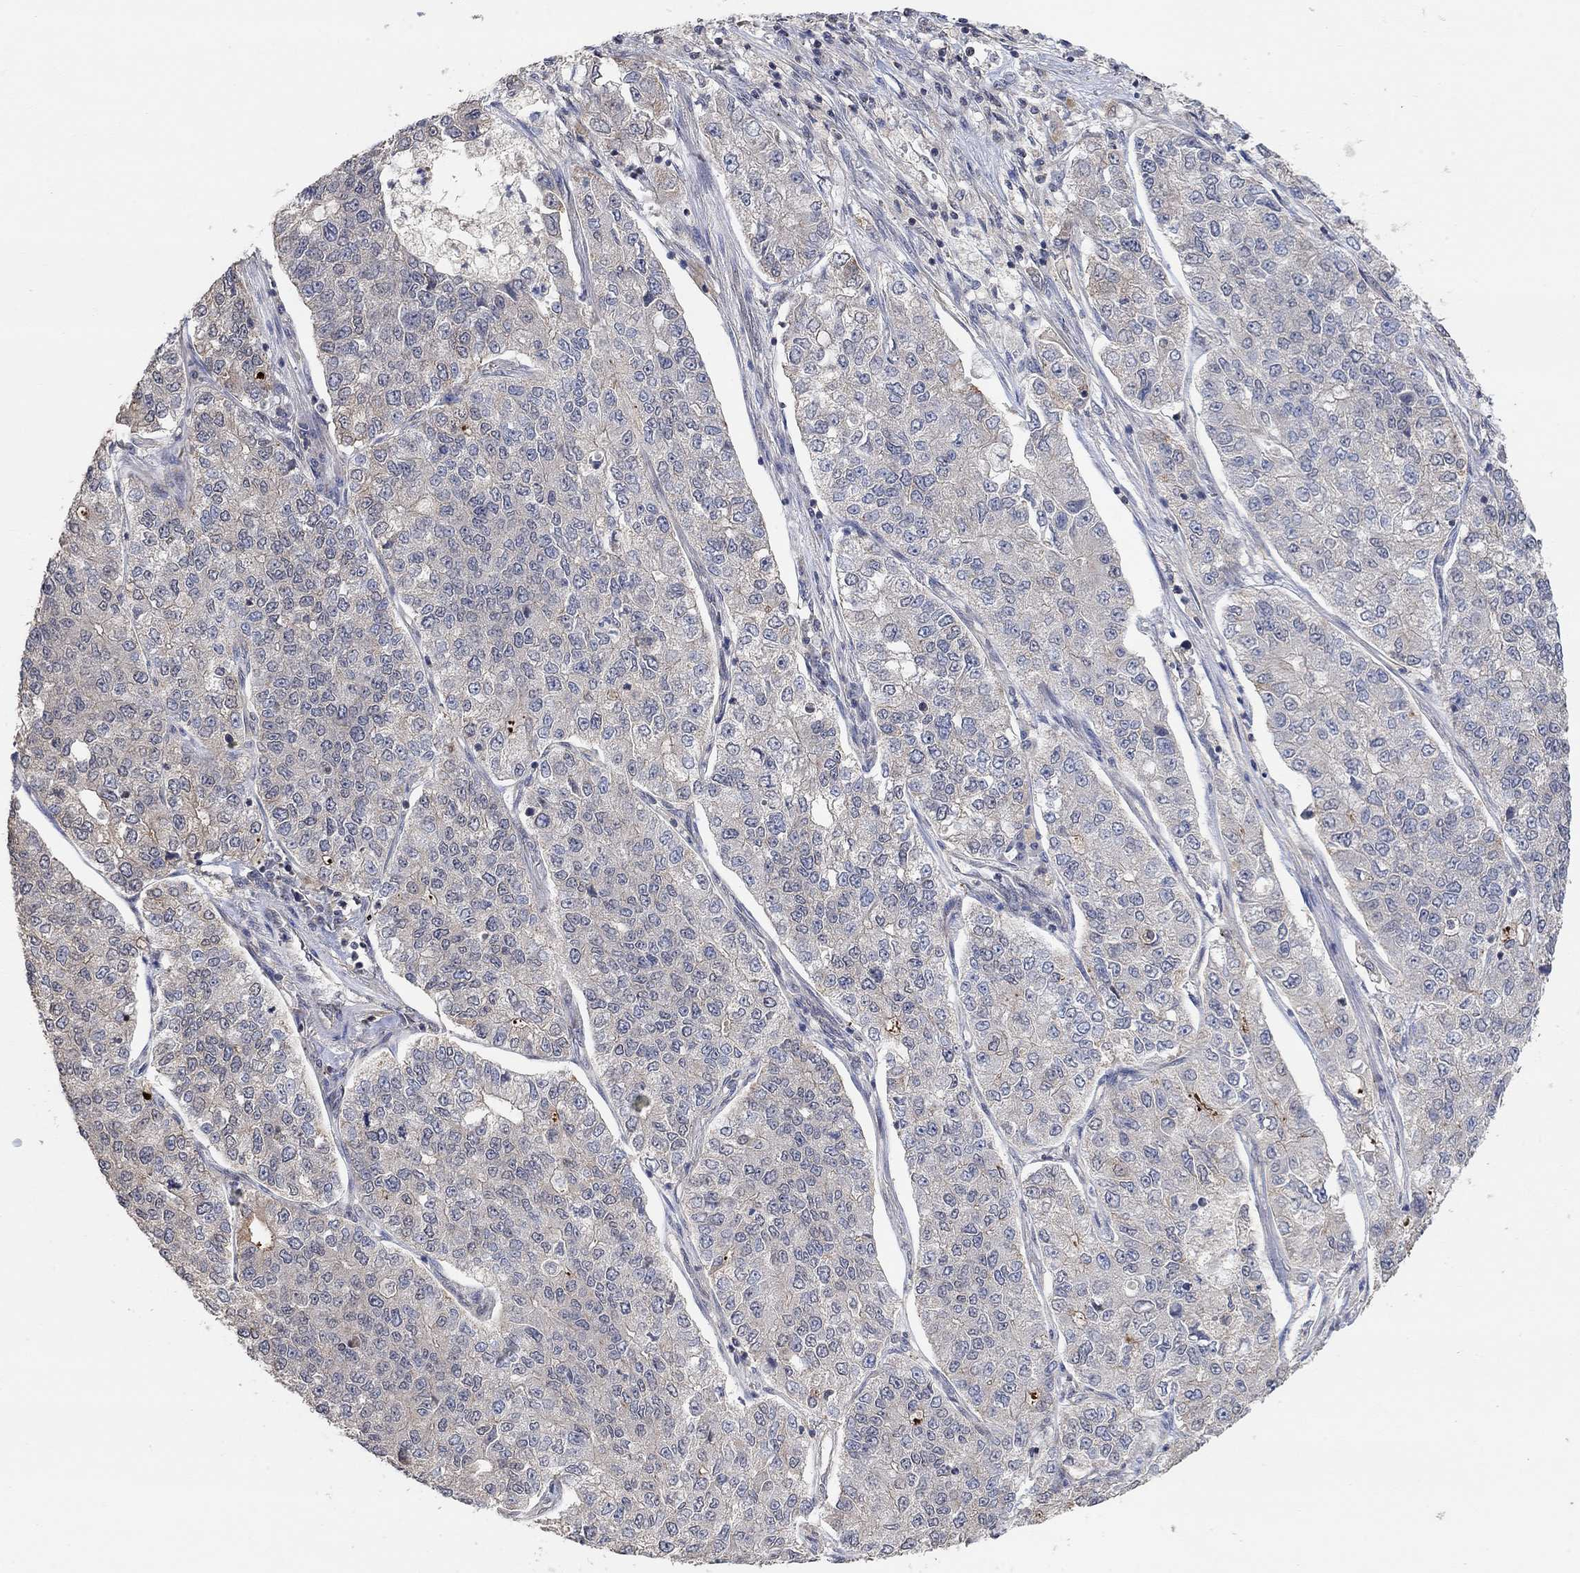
{"staining": {"intensity": "negative", "quantity": "none", "location": "none"}, "tissue": "lung cancer", "cell_type": "Tumor cells", "image_type": "cancer", "snomed": [{"axis": "morphology", "description": "Adenocarcinoma, NOS"}, {"axis": "topography", "description": "Lung"}], "caption": "Lung cancer was stained to show a protein in brown. There is no significant staining in tumor cells. (DAB immunohistochemistry (IHC) visualized using brightfield microscopy, high magnification).", "gene": "UNC5B", "patient": {"sex": "male", "age": 49}}